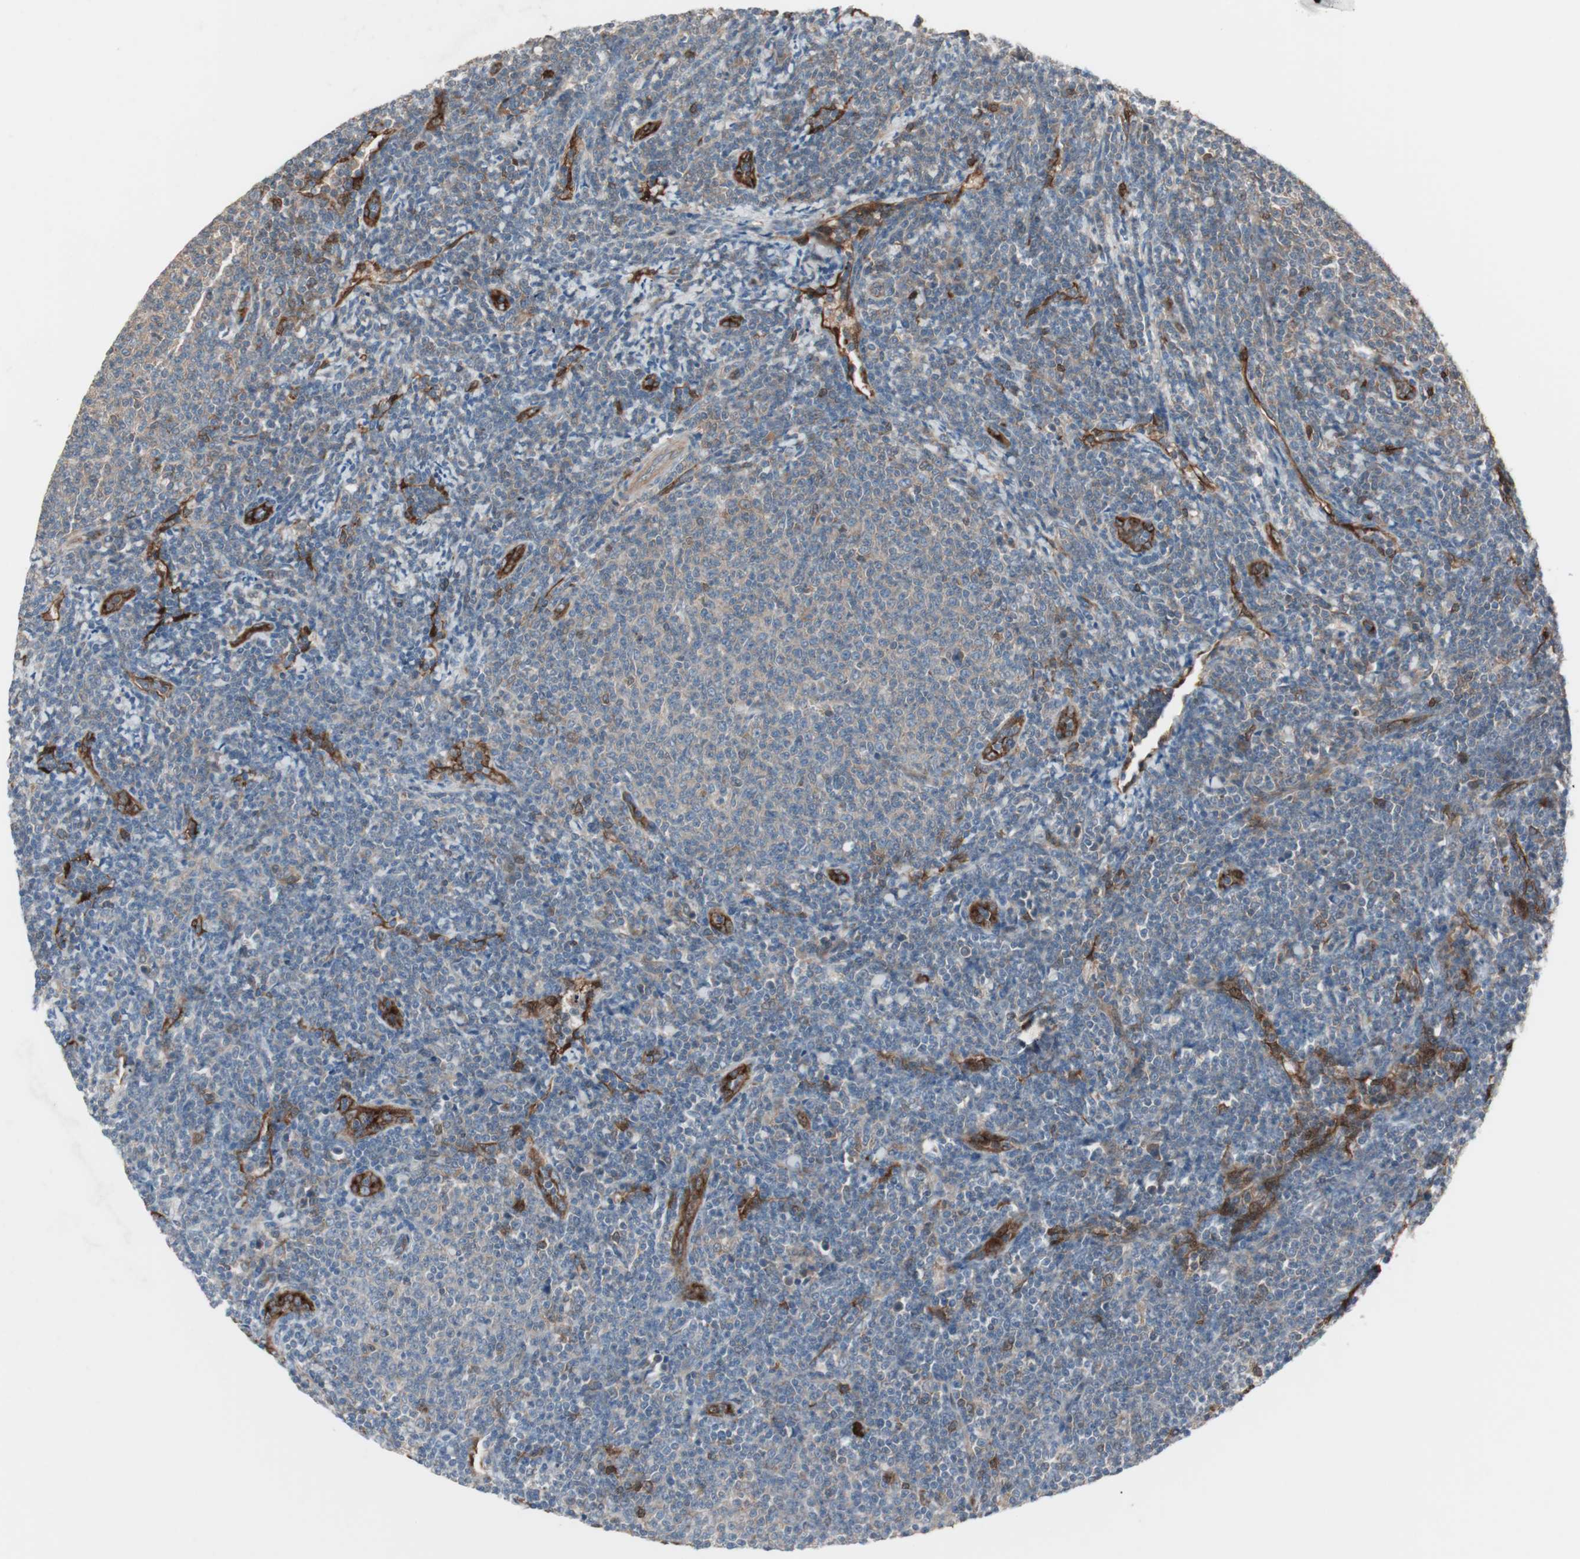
{"staining": {"intensity": "weak", "quantity": "25%-75%", "location": "cytoplasmic/membranous"}, "tissue": "lymphoma", "cell_type": "Tumor cells", "image_type": "cancer", "snomed": [{"axis": "morphology", "description": "Malignant lymphoma, non-Hodgkin's type, Low grade"}, {"axis": "topography", "description": "Lymph node"}], "caption": "Protein expression analysis of malignant lymphoma, non-Hodgkin's type (low-grade) demonstrates weak cytoplasmic/membranous staining in about 25%-75% of tumor cells. The staining was performed using DAB (3,3'-diaminobenzidine), with brown indicating positive protein expression. Nuclei are stained blue with hematoxylin.", "gene": "STAB1", "patient": {"sex": "male", "age": 66}}